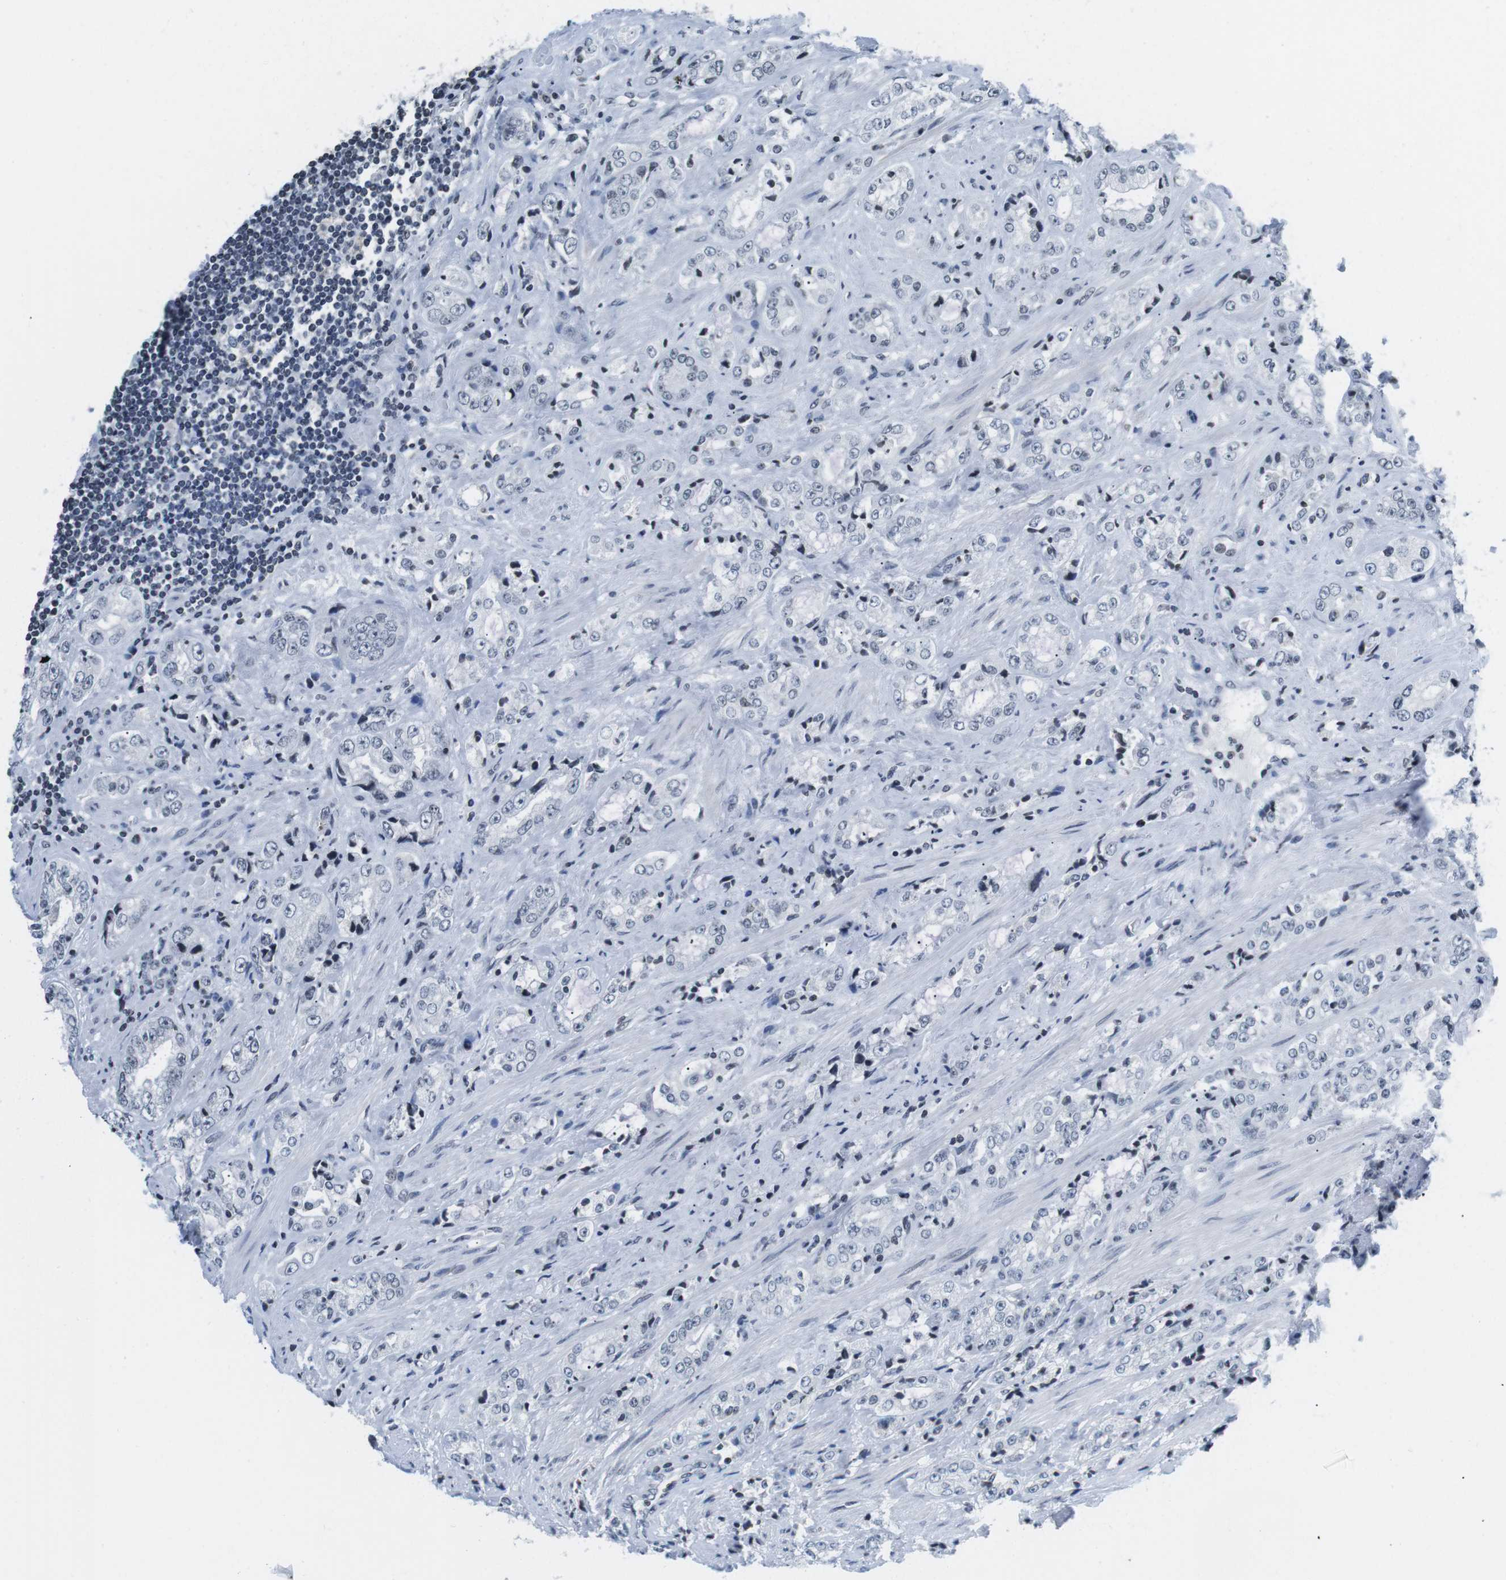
{"staining": {"intensity": "negative", "quantity": "none", "location": "none"}, "tissue": "prostate cancer", "cell_type": "Tumor cells", "image_type": "cancer", "snomed": [{"axis": "morphology", "description": "Adenocarcinoma, High grade"}, {"axis": "topography", "description": "Prostate"}], "caption": "Photomicrograph shows no significant protein staining in tumor cells of prostate adenocarcinoma (high-grade).", "gene": "E2F2", "patient": {"sex": "male", "age": 61}}